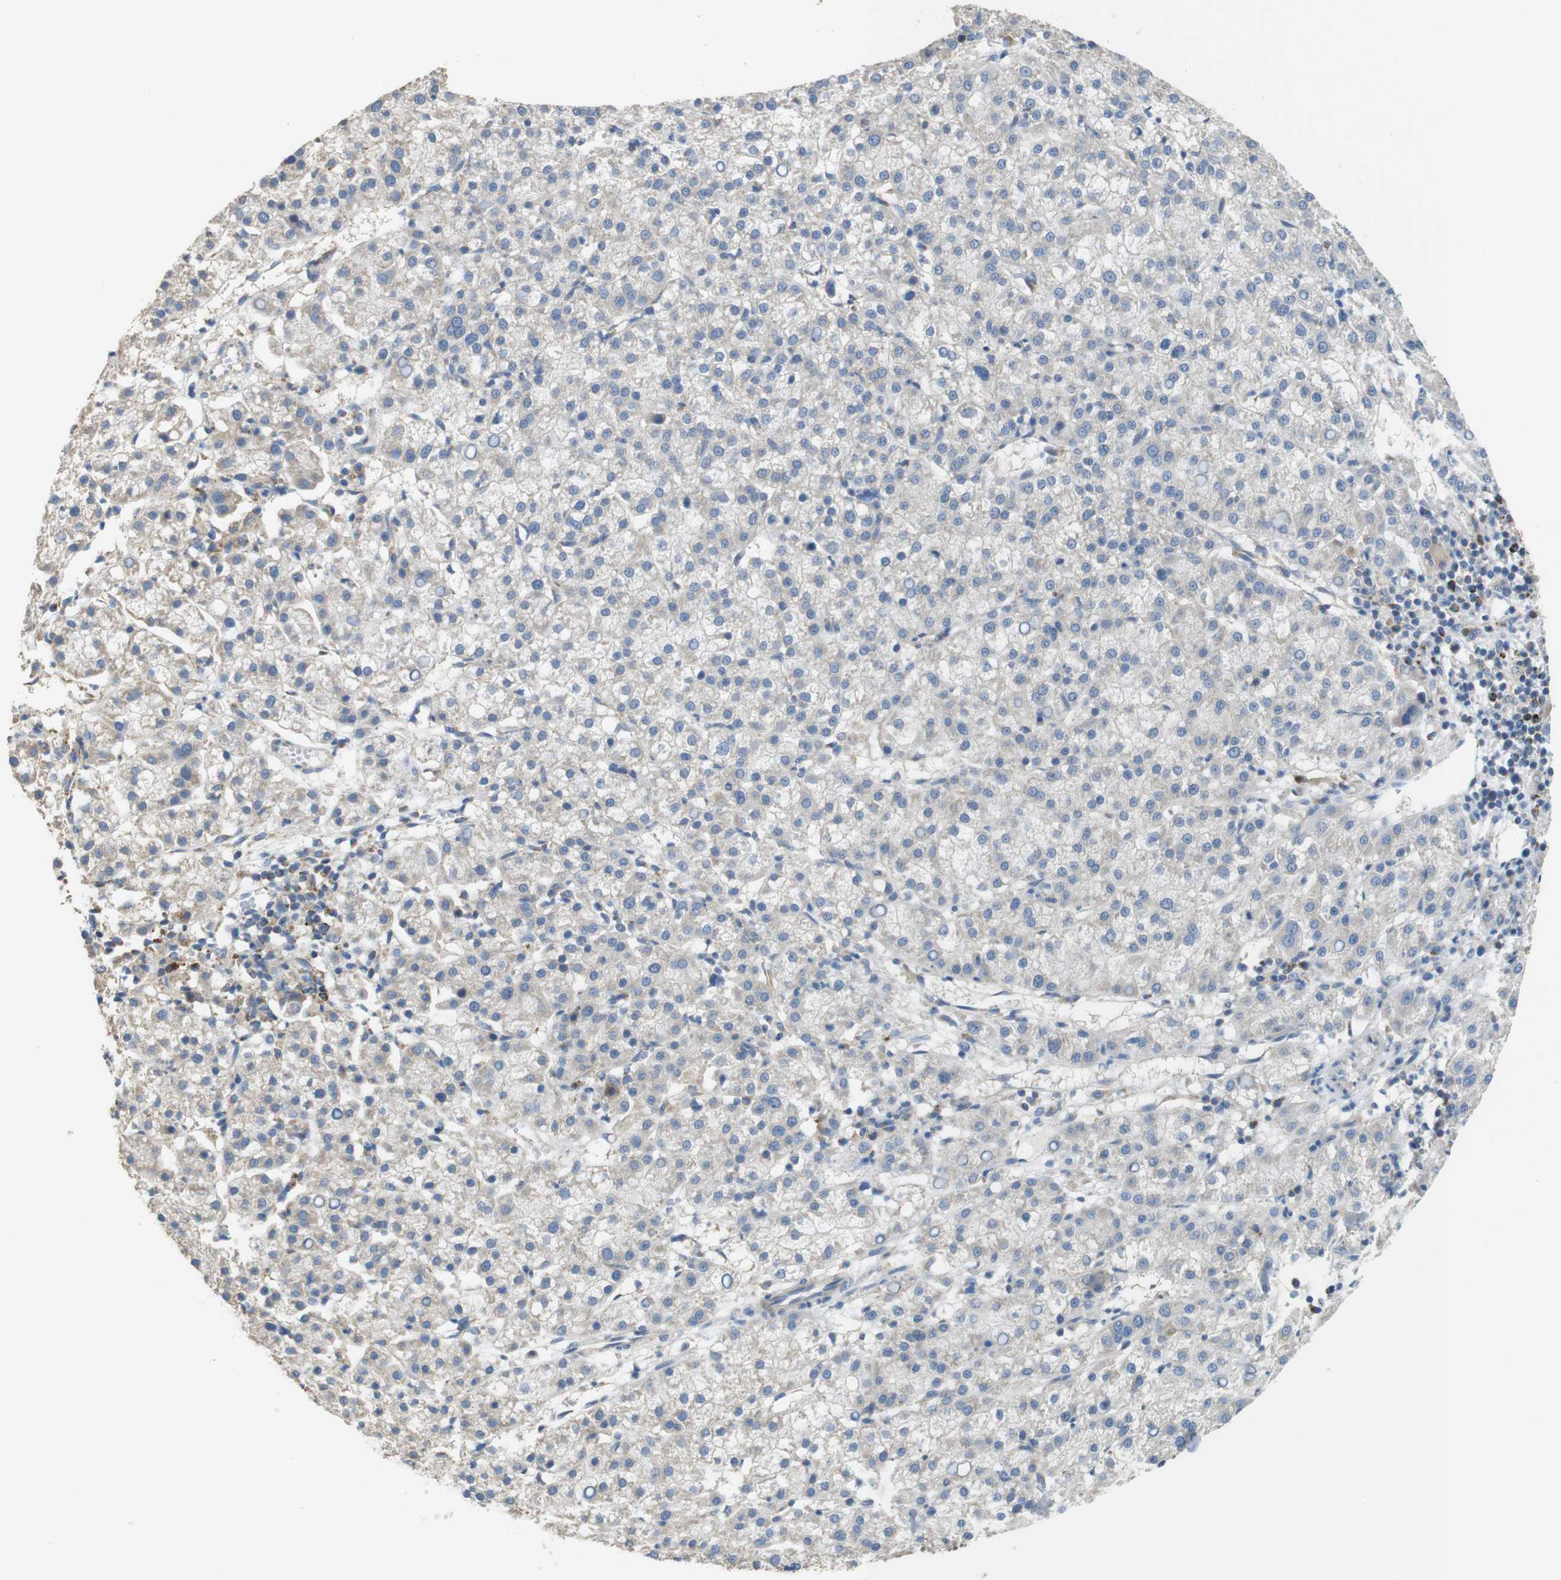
{"staining": {"intensity": "weak", "quantity": "25%-75%", "location": "cytoplasmic/membranous"}, "tissue": "liver cancer", "cell_type": "Tumor cells", "image_type": "cancer", "snomed": [{"axis": "morphology", "description": "Carcinoma, Hepatocellular, NOS"}, {"axis": "topography", "description": "Liver"}], "caption": "The histopathology image reveals a brown stain indicating the presence of a protein in the cytoplasmic/membranous of tumor cells in hepatocellular carcinoma (liver).", "gene": "CALHM2", "patient": {"sex": "female", "age": 58}}